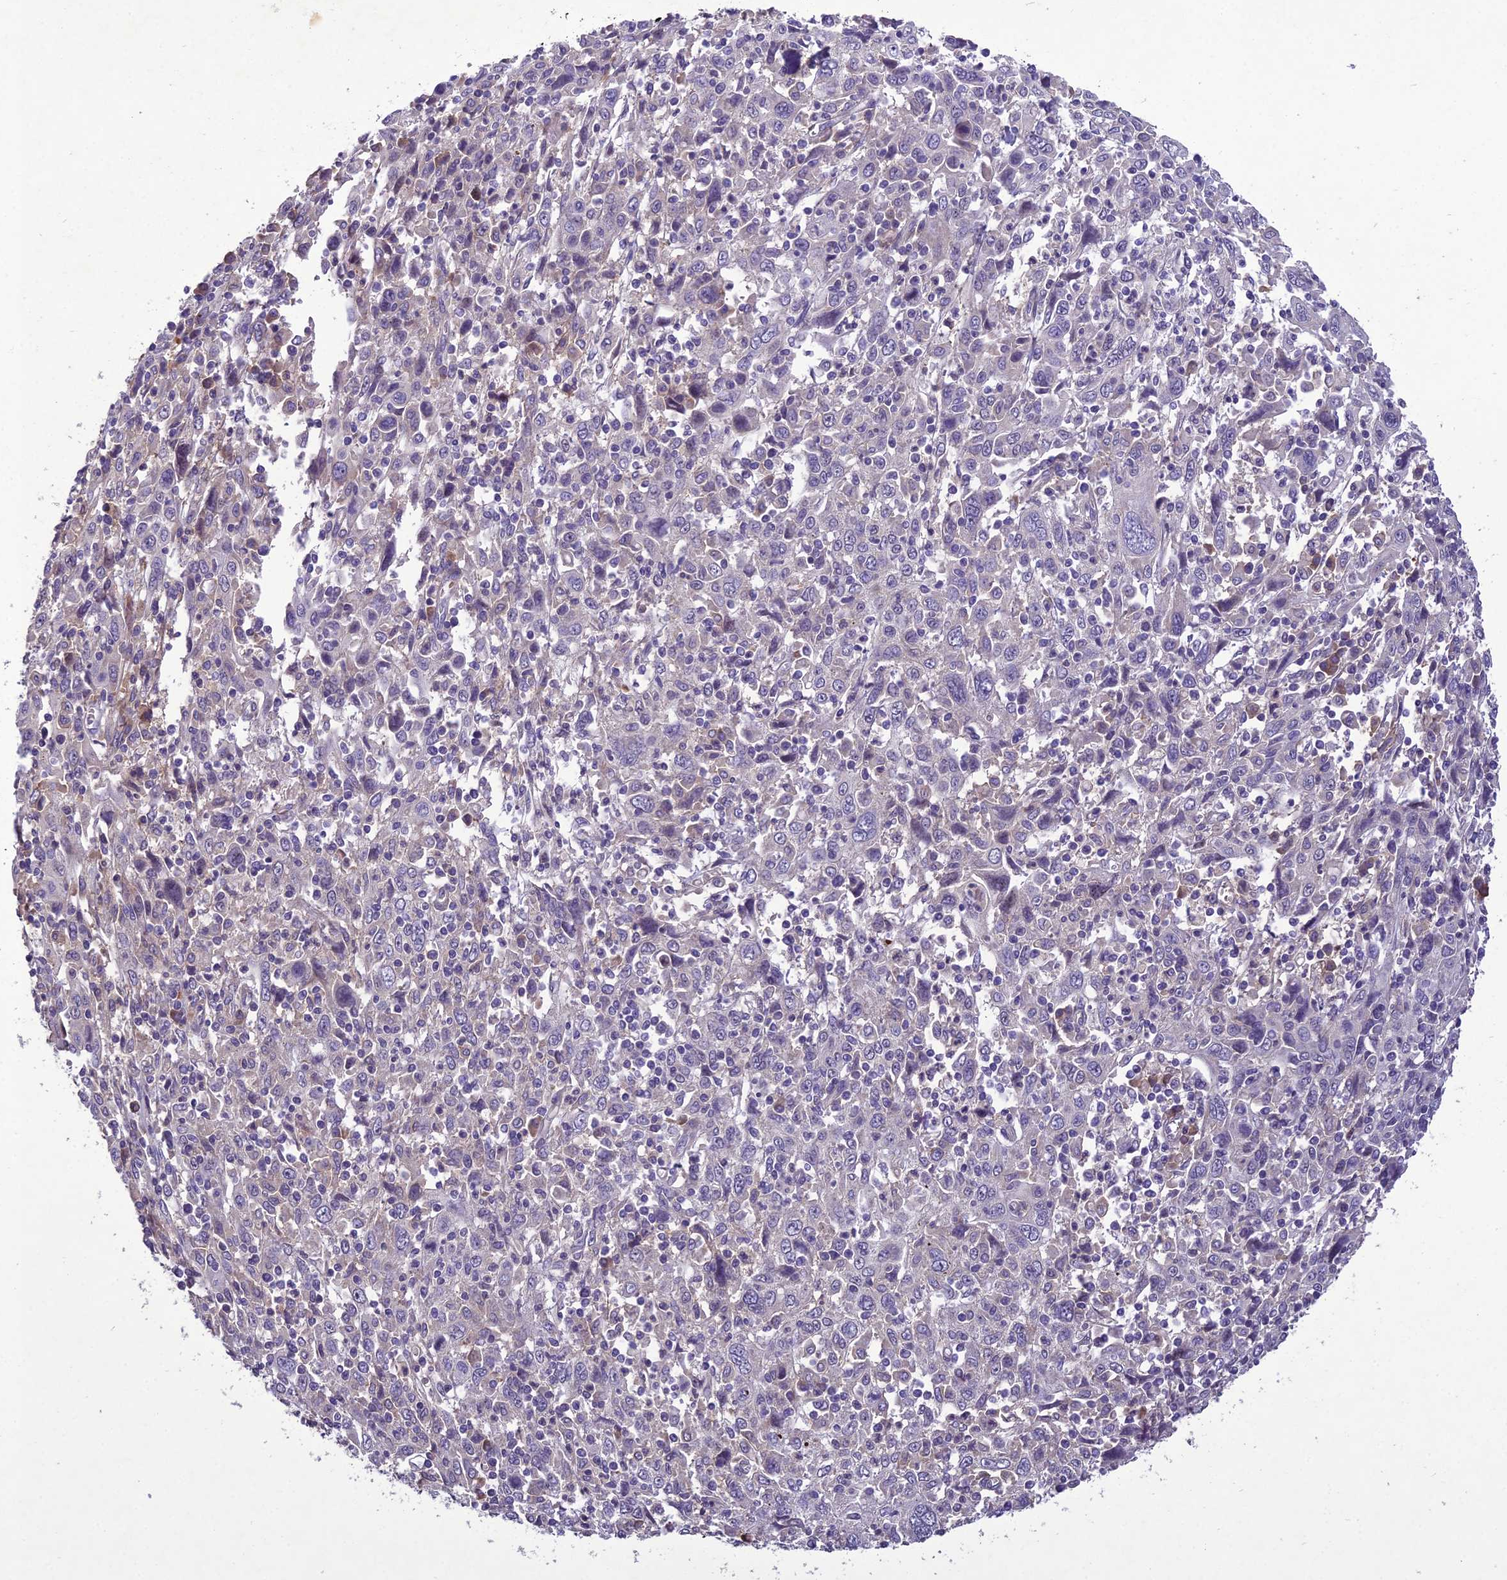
{"staining": {"intensity": "negative", "quantity": "none", "location": "none"}, "tissue": "cervical cancer", "cell_type": "Tumor cells", "image_type": "cancer", "snomed": [{"axis": "morphology", "description": "Squamous cell carcinoma, NOS"}, {"axis": "topography", "description": "Cervix"}], "caption": "The micrograph shows no staining of tumor cells in squamous cell carcinoma (cervical).", "gene": "CENPL", "patient": {"sex": "female", "age": 46}}